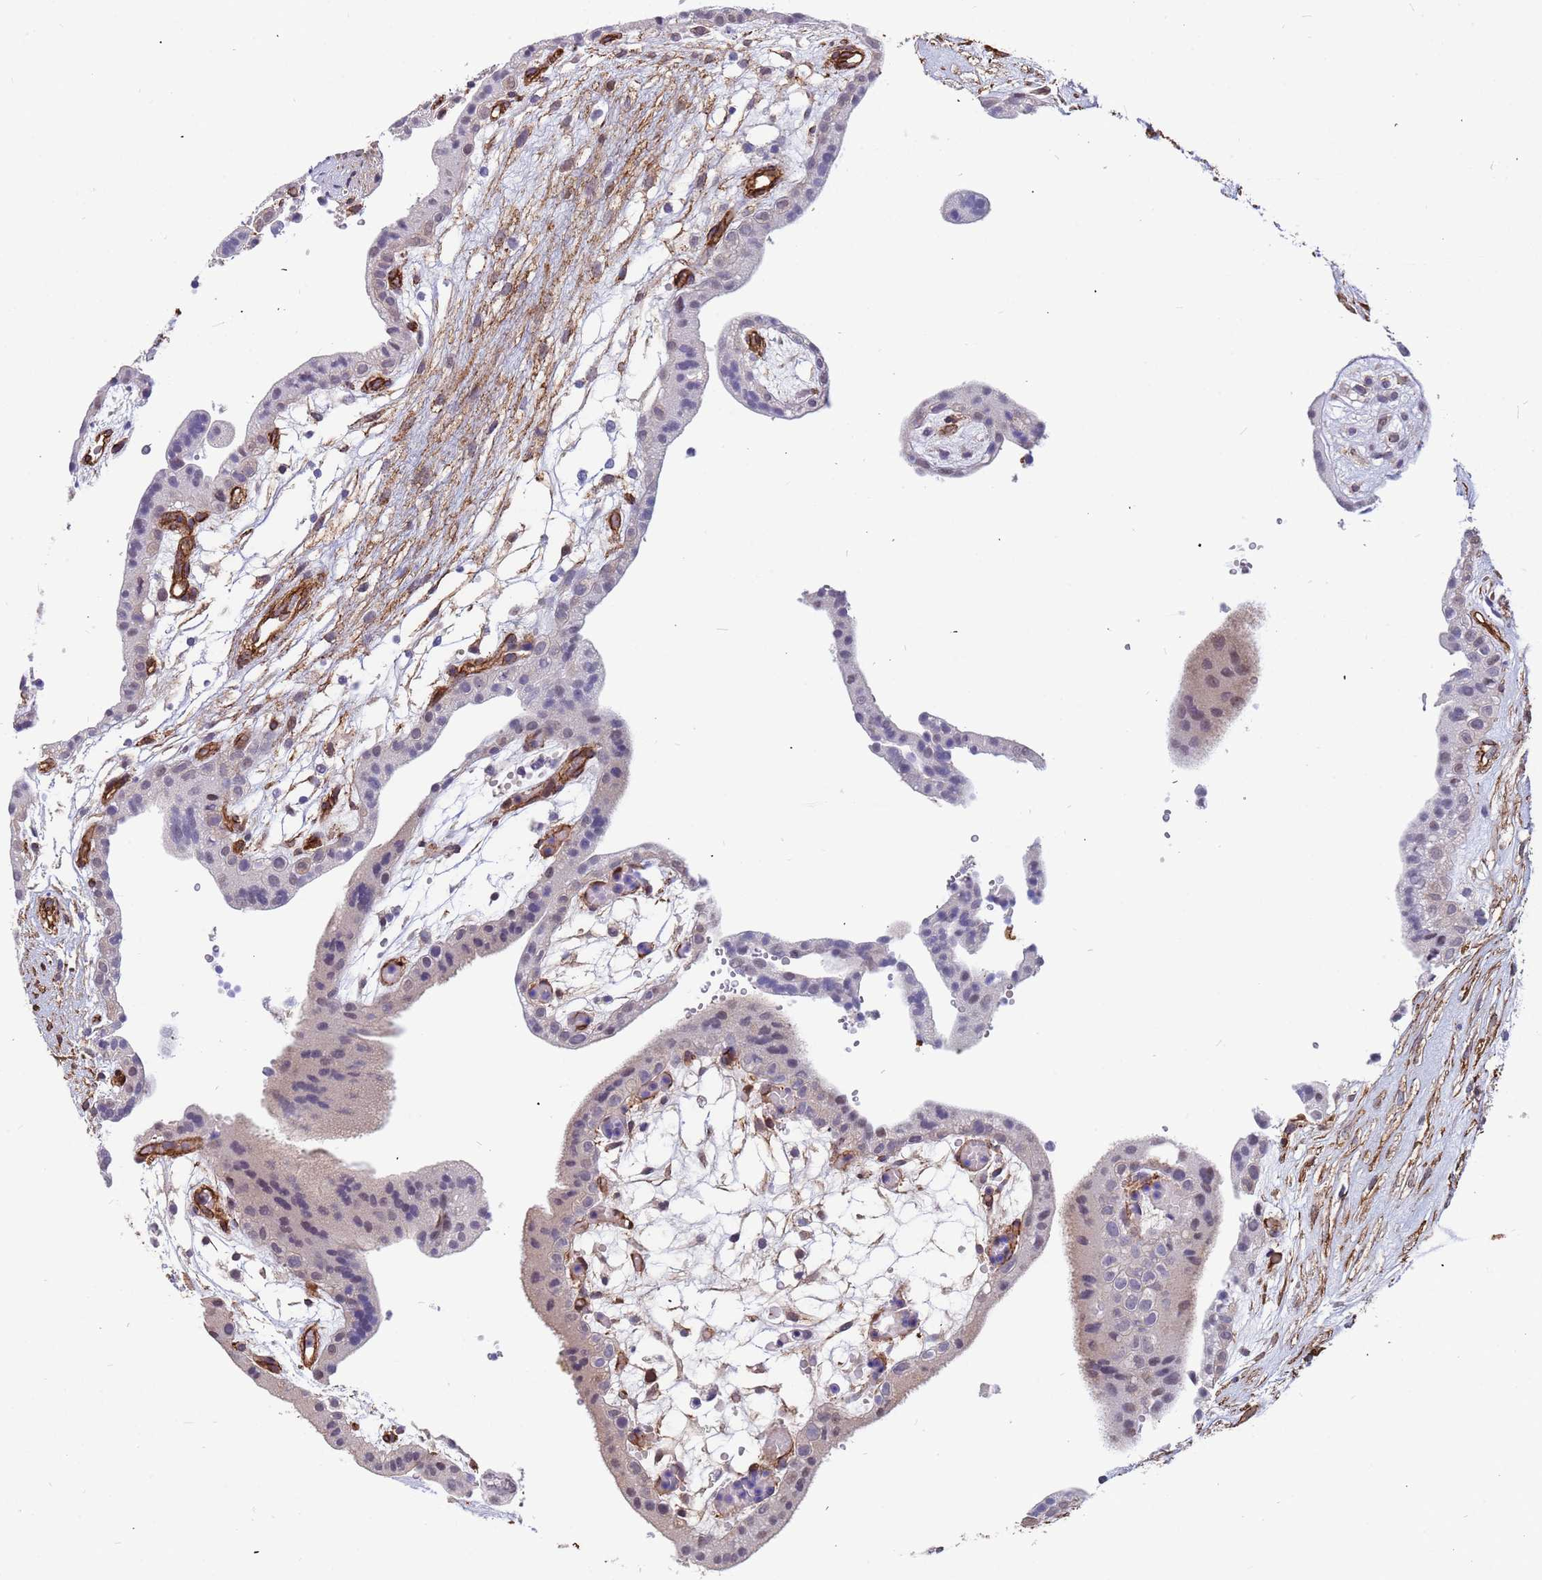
{"staining": {"intensity": "moderate", "quantity": ">75%", "location": "cytoplasmic/membranous"}, "tissue": "placenta", "cell_type": "Decidual cells", "image_type": "normal", "snomed": [{"axis": "morphology", "description": "Normal tissue, NOS"}, {"axis": "topography", "description": "Placenta"}], "caption": "The image reveals a brown stain indicating the presence of a protein in the cytoplasmic/membranous of decidual cells in placenta. (DAB (3,3'-diaminobenzidine) = brown stain, brightfield microscopy at high magnification).", "gene": "EHD2", "patient": {"sex": "female", "age": 18}}